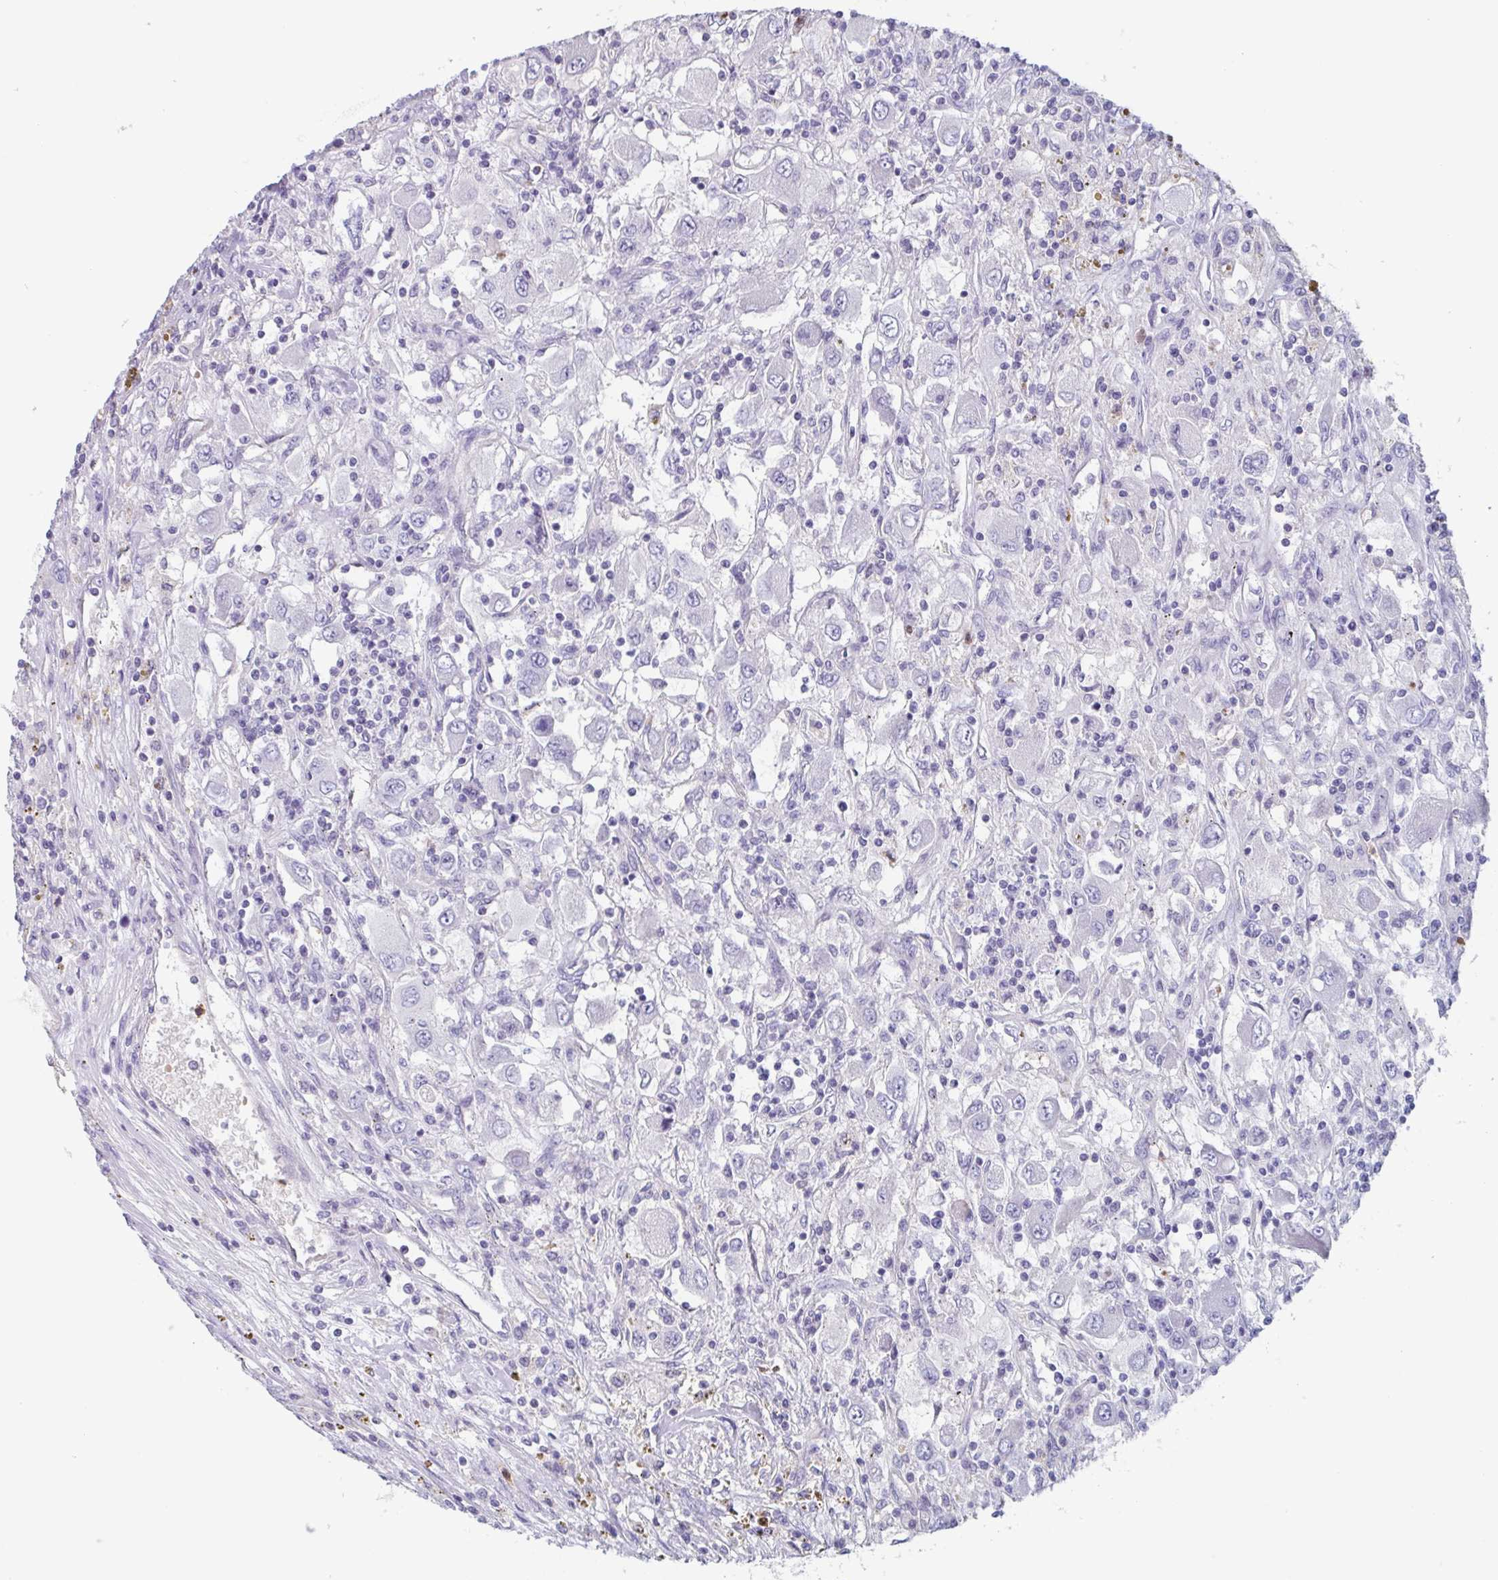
{"staining": {"intensity": "negative", "quantity": "none", "location": "none"}, "tissue": "renal cancer", "cell_type": "Tumor cells", "image_type": "cancer", "snomed": [{"axis": "morphology", "description": "Adenocarcinoma, NOS"}, {"axis": "topography", "description": "Kidney"}], "caption": "There is no significant expression in tumor cells of renal adenocarcinoma.", "gene": "BPI", "patient": {"sex": "female", "age": 67}}